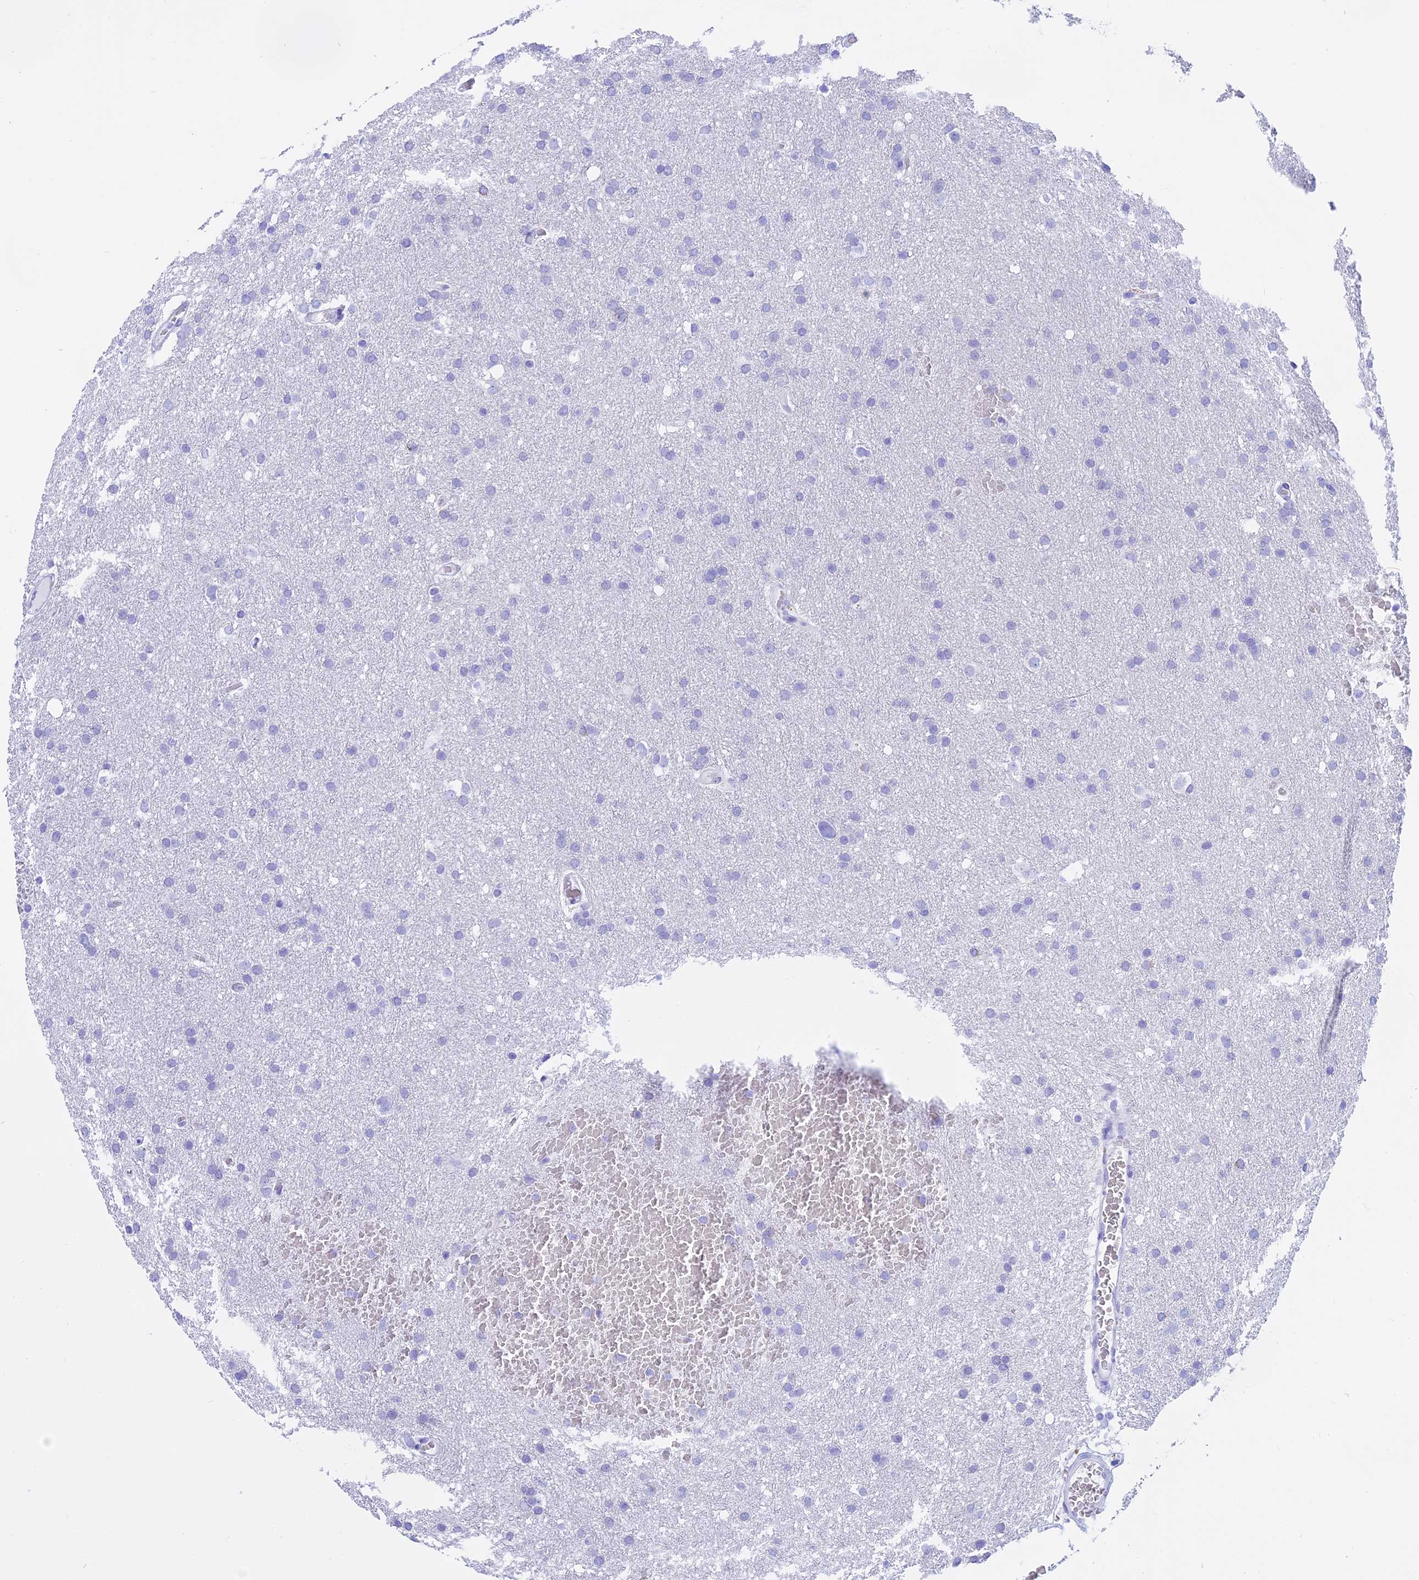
{"staining": {"intensity": "negative", "quantity": "none", "location": "none"}, "tissue": "glioma", "cell_type": "Tumor cells", "image_type": "cancer", "snomed": [{"axis": "morphology", "description": "Glioma, malignant, High grade"}, {"axis": "topography", "description": "Cerebral cortex"}], "caption": "DAB (3,3'-diaminobenzidine) immunohistochemical staining of malignant high-grade glioma displays no significant positivity in tumor cells.", "gene": "ISCA1", "patient": {"sex": "female", "age": 36}}